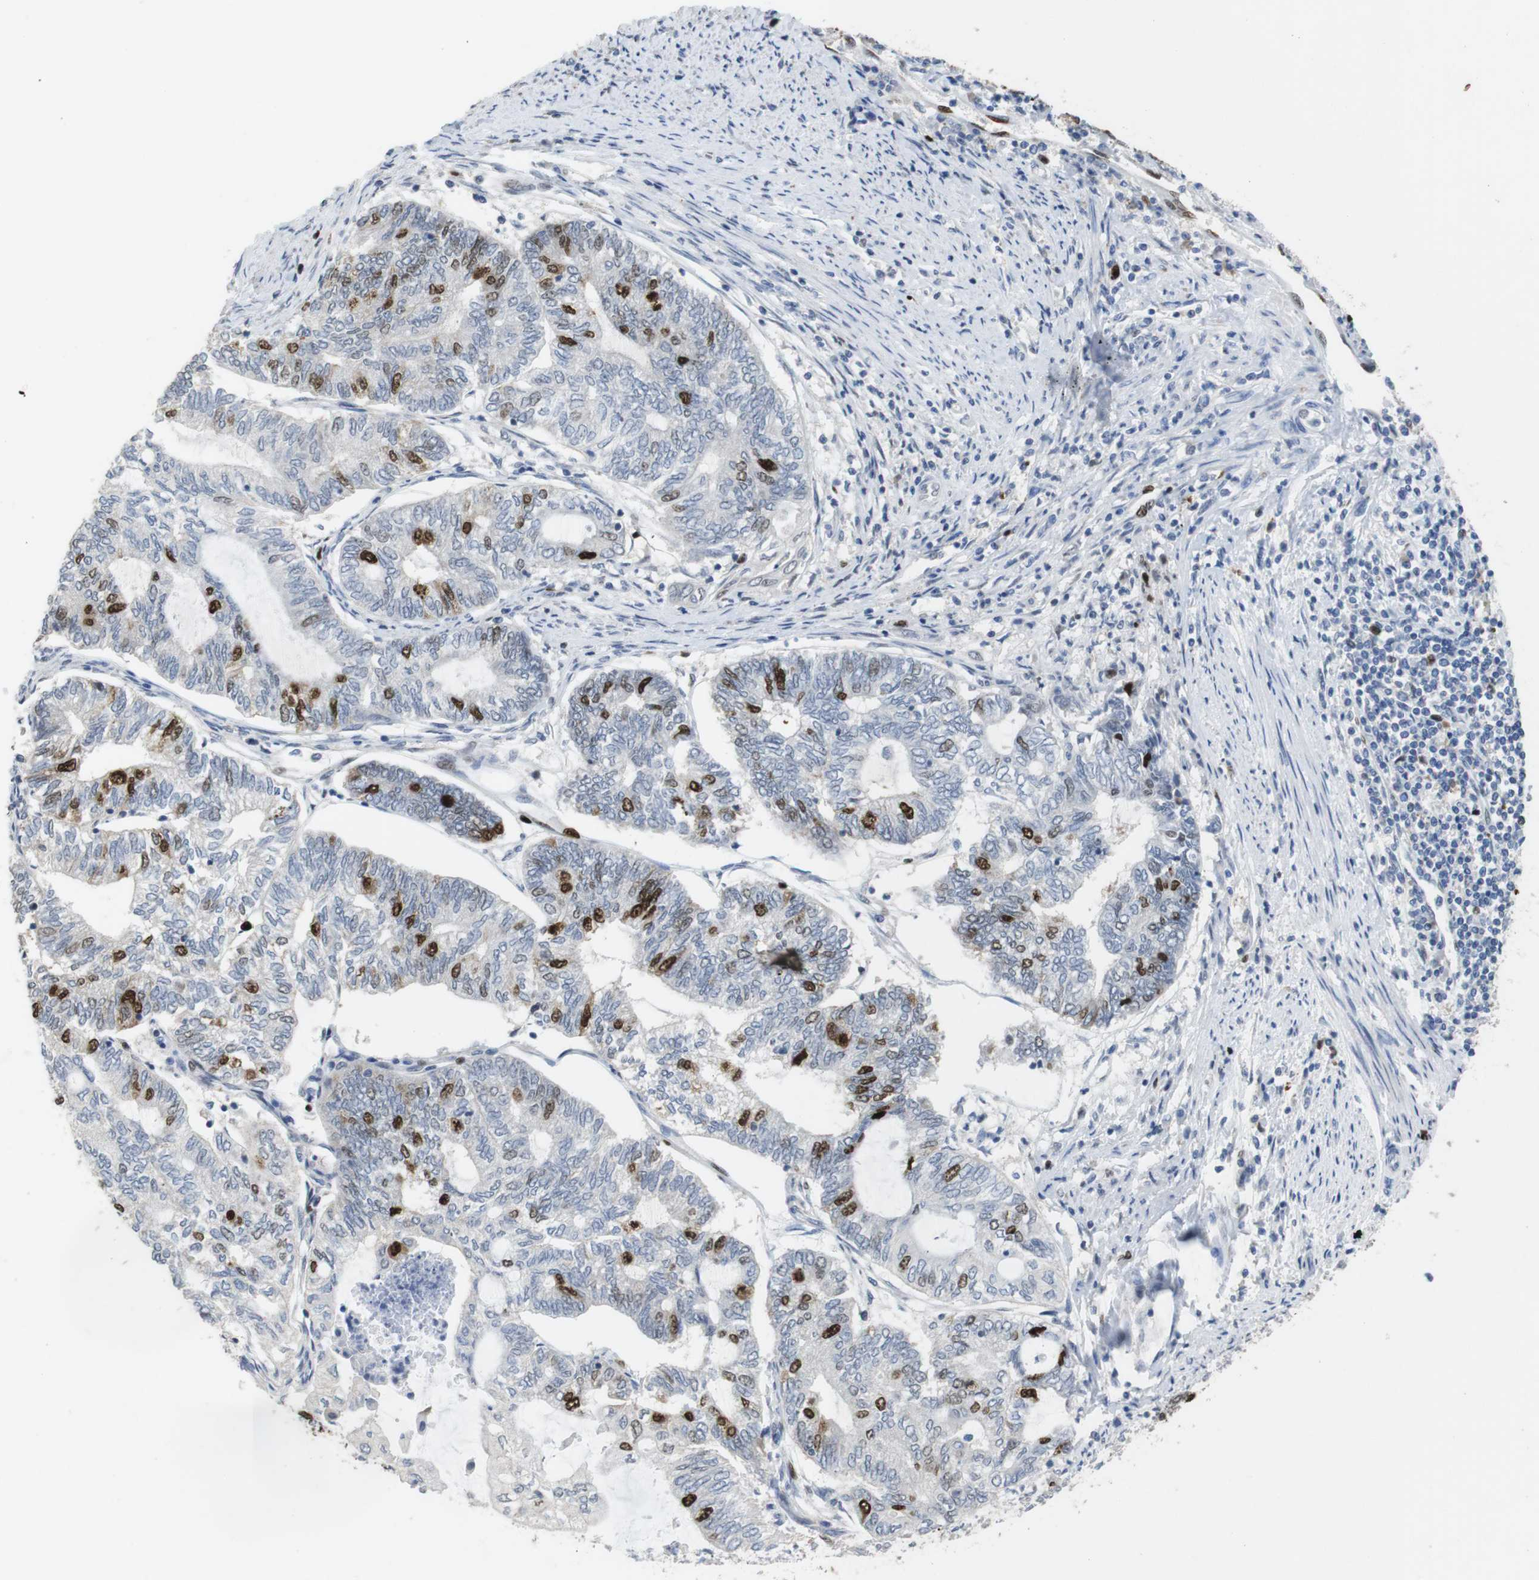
{"staining": {"intensity": "strong", "quantity": "<25%", "location": "nuclear"}, "tissue": "endometrial cancer", "cell_type": "Tumor cells", "image_type": "cancer", "snomed": [{"axis": "morphology", "description": "Adenocarcinoma, NOS"}, {"axis": "topography", "description": "Uterus"}, {"axis": "topography", "description": "Endometrium"}], "caption": "Endometrial cancer stained with a protein marker displays strong staining in tumor cells.", "gene": "KPNA2", "patient": {"sex": "female", "age": 70}}